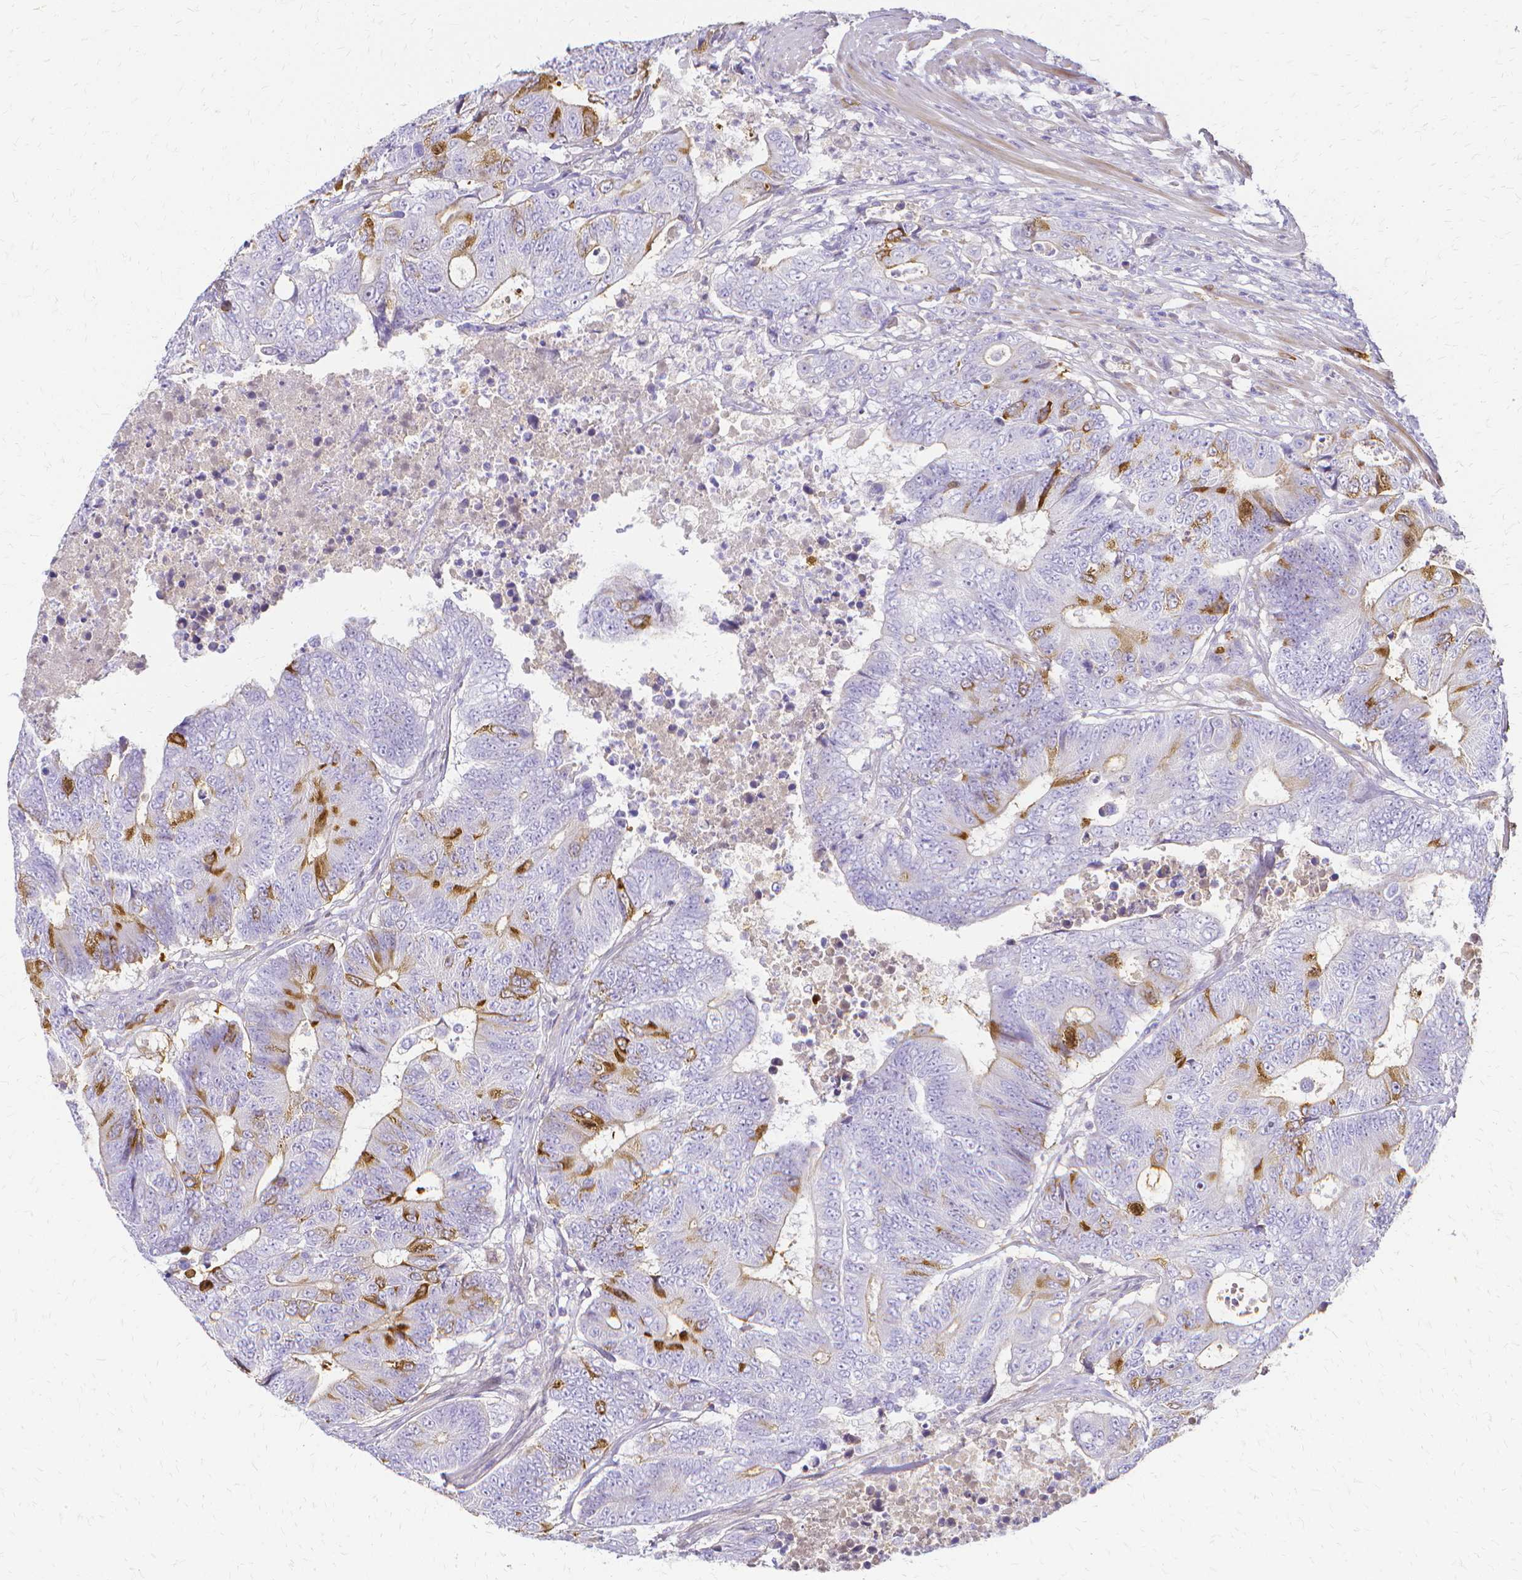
{"staining": {"intensity": "moderate", "quantity": "<25%", "location": "cytoplasmic/membranous"}, "tissue": "colorectal cancer", "cell_type": "Tumor cells", "image_type": "cancer", "snomed": [{"axis": "morphology", "description": "Adenocarcinoma, NOS"}, {"axis": "topography", "description": "Colon"}], "caption": "This image demonstrates immunohistochemistry (IHC) staining of adenocarcinoma (colorectal), with low moderate cytoplasmic/membranous positivity in about <25% of tumor cells.", "gene": "CCNB1", "patient": {"sex": "female", "age": 48}}